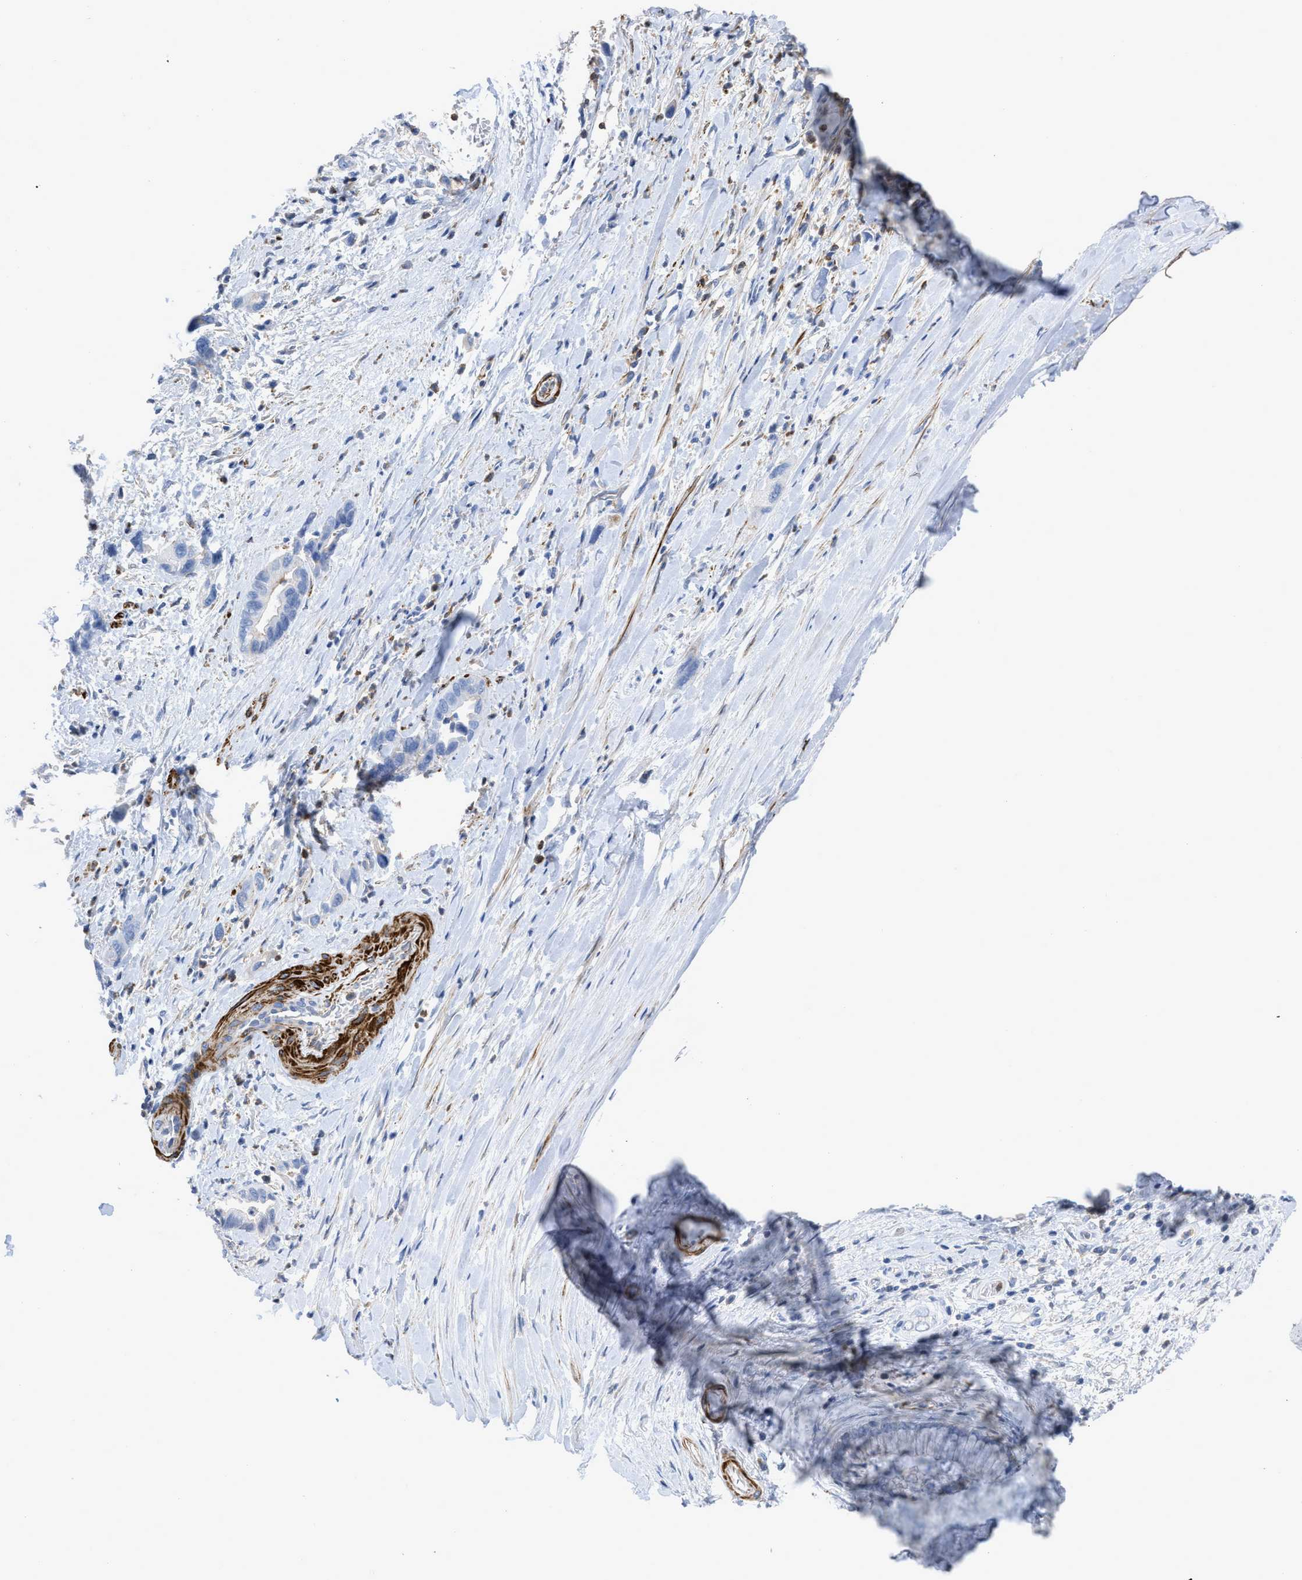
{"staining": {"intensity": "negative", "quantity": "none", "location": "none"}, "tissue": "pancreatic cancer", "cell_type": "Tumor cells", "image_type": "cancer", "snomed": [{"axis": "morphology", "description": "Adenocarcinoma, NOS"}, {"axis": "topography", "description": "Pancreas"}], "caption": "Immunohistochemistry (IHC) micrograph of pancreatic cancer (adenocarcinoma) stained for a protein (brown), which reveals no expression in tumor cells.", "gene": "PRMT2", "patient": {"sex": "female", "age": 70}}